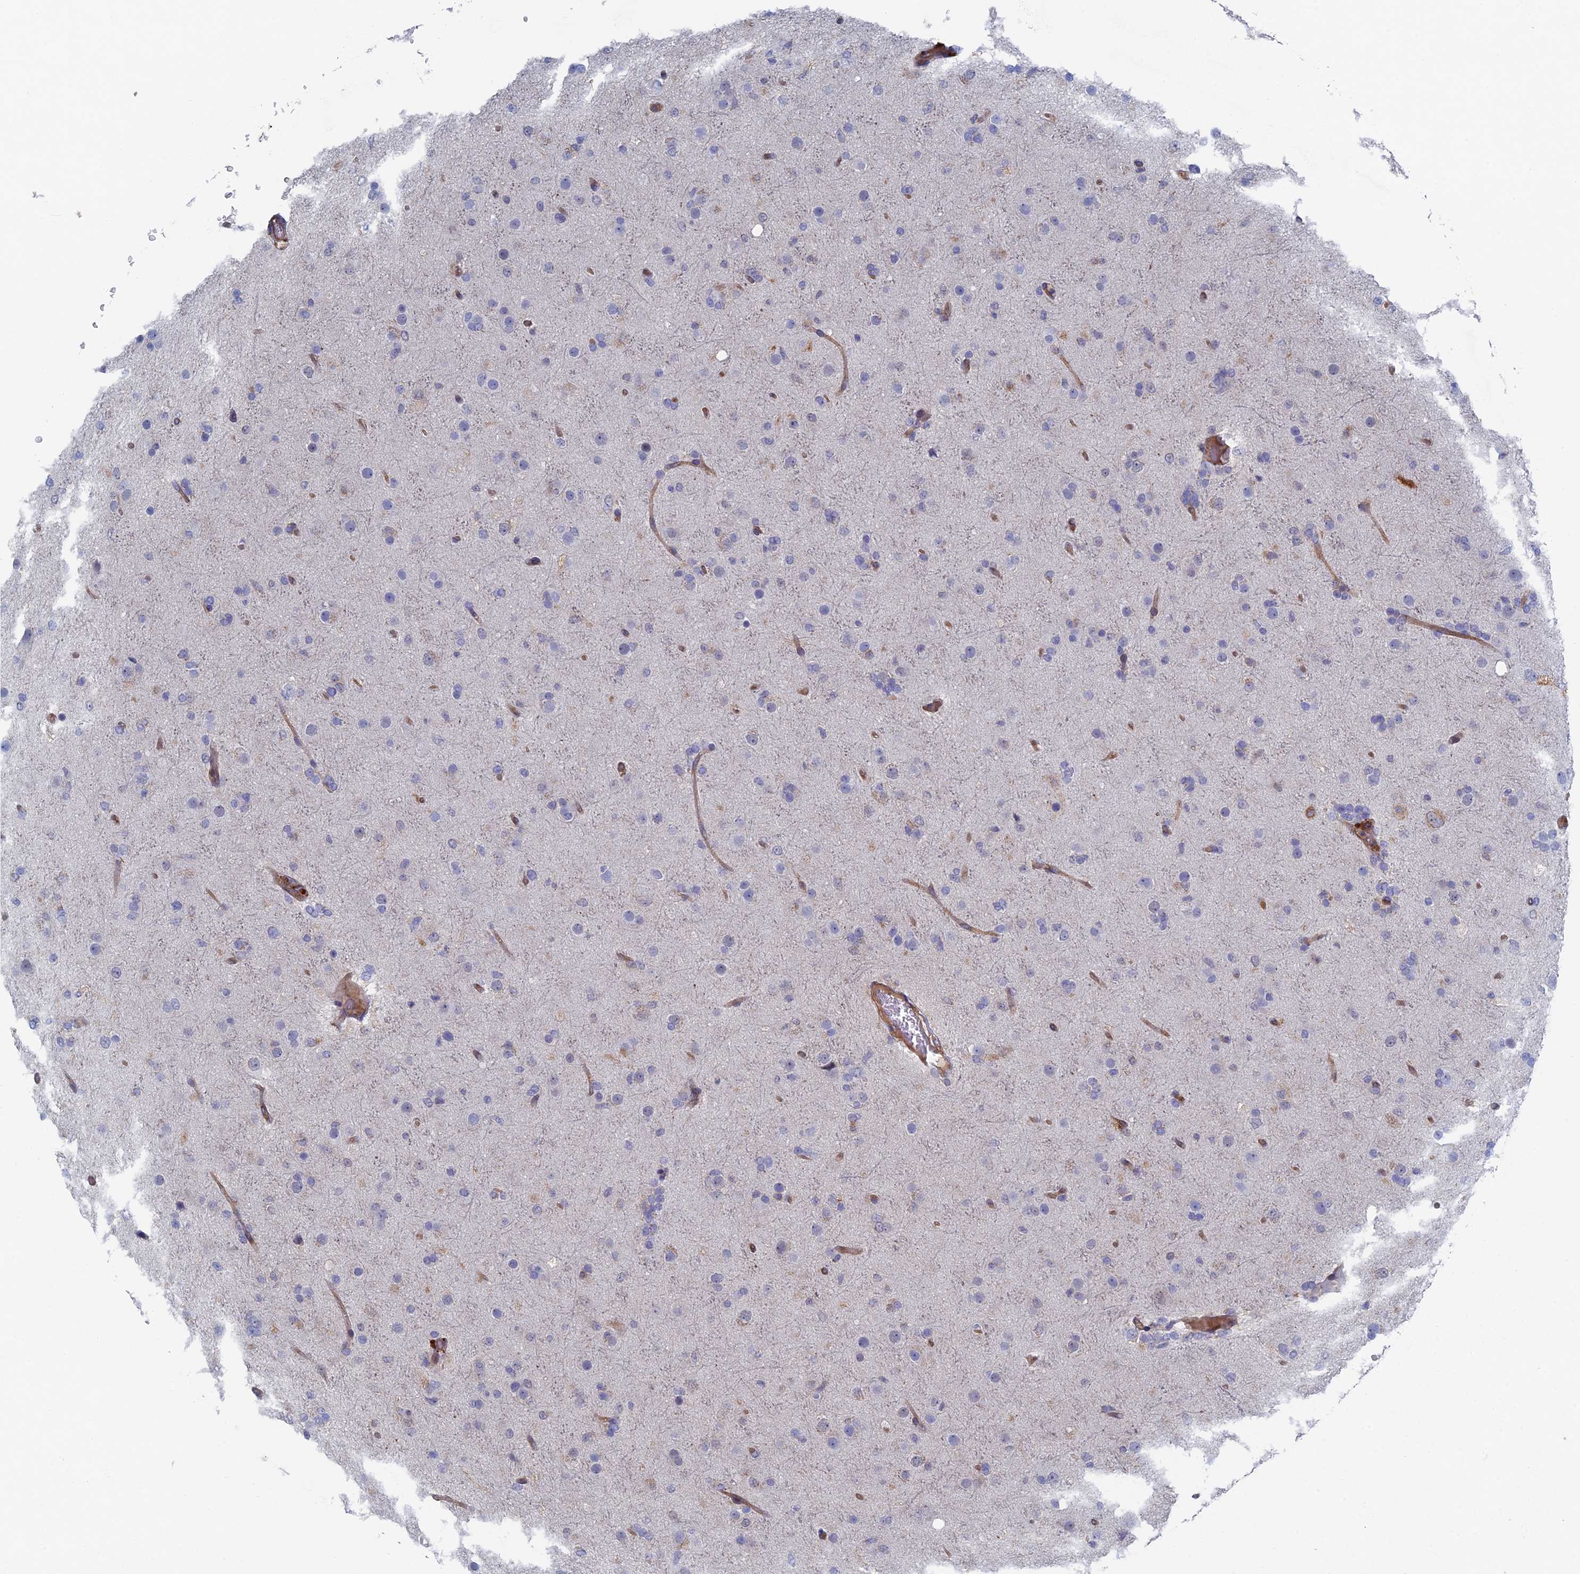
{"staining": {"intensity": "negative", "quantity": "none", "location": "none"}, "tissue": "glioma", "cell_type": "Tumor cells", "image_type": "cancer", "snomed": [{"axis": "morphology", "description": "Glioma, malignant, Low grade"}, {"axis": "topography", "description": "Brain"}], "caption": "Micrograph shows no significant protein expression in tumor cells of malignant glioma (low-grade).", "gene": "ARAP3", "patient": {"sex": "male", "age": 65}}